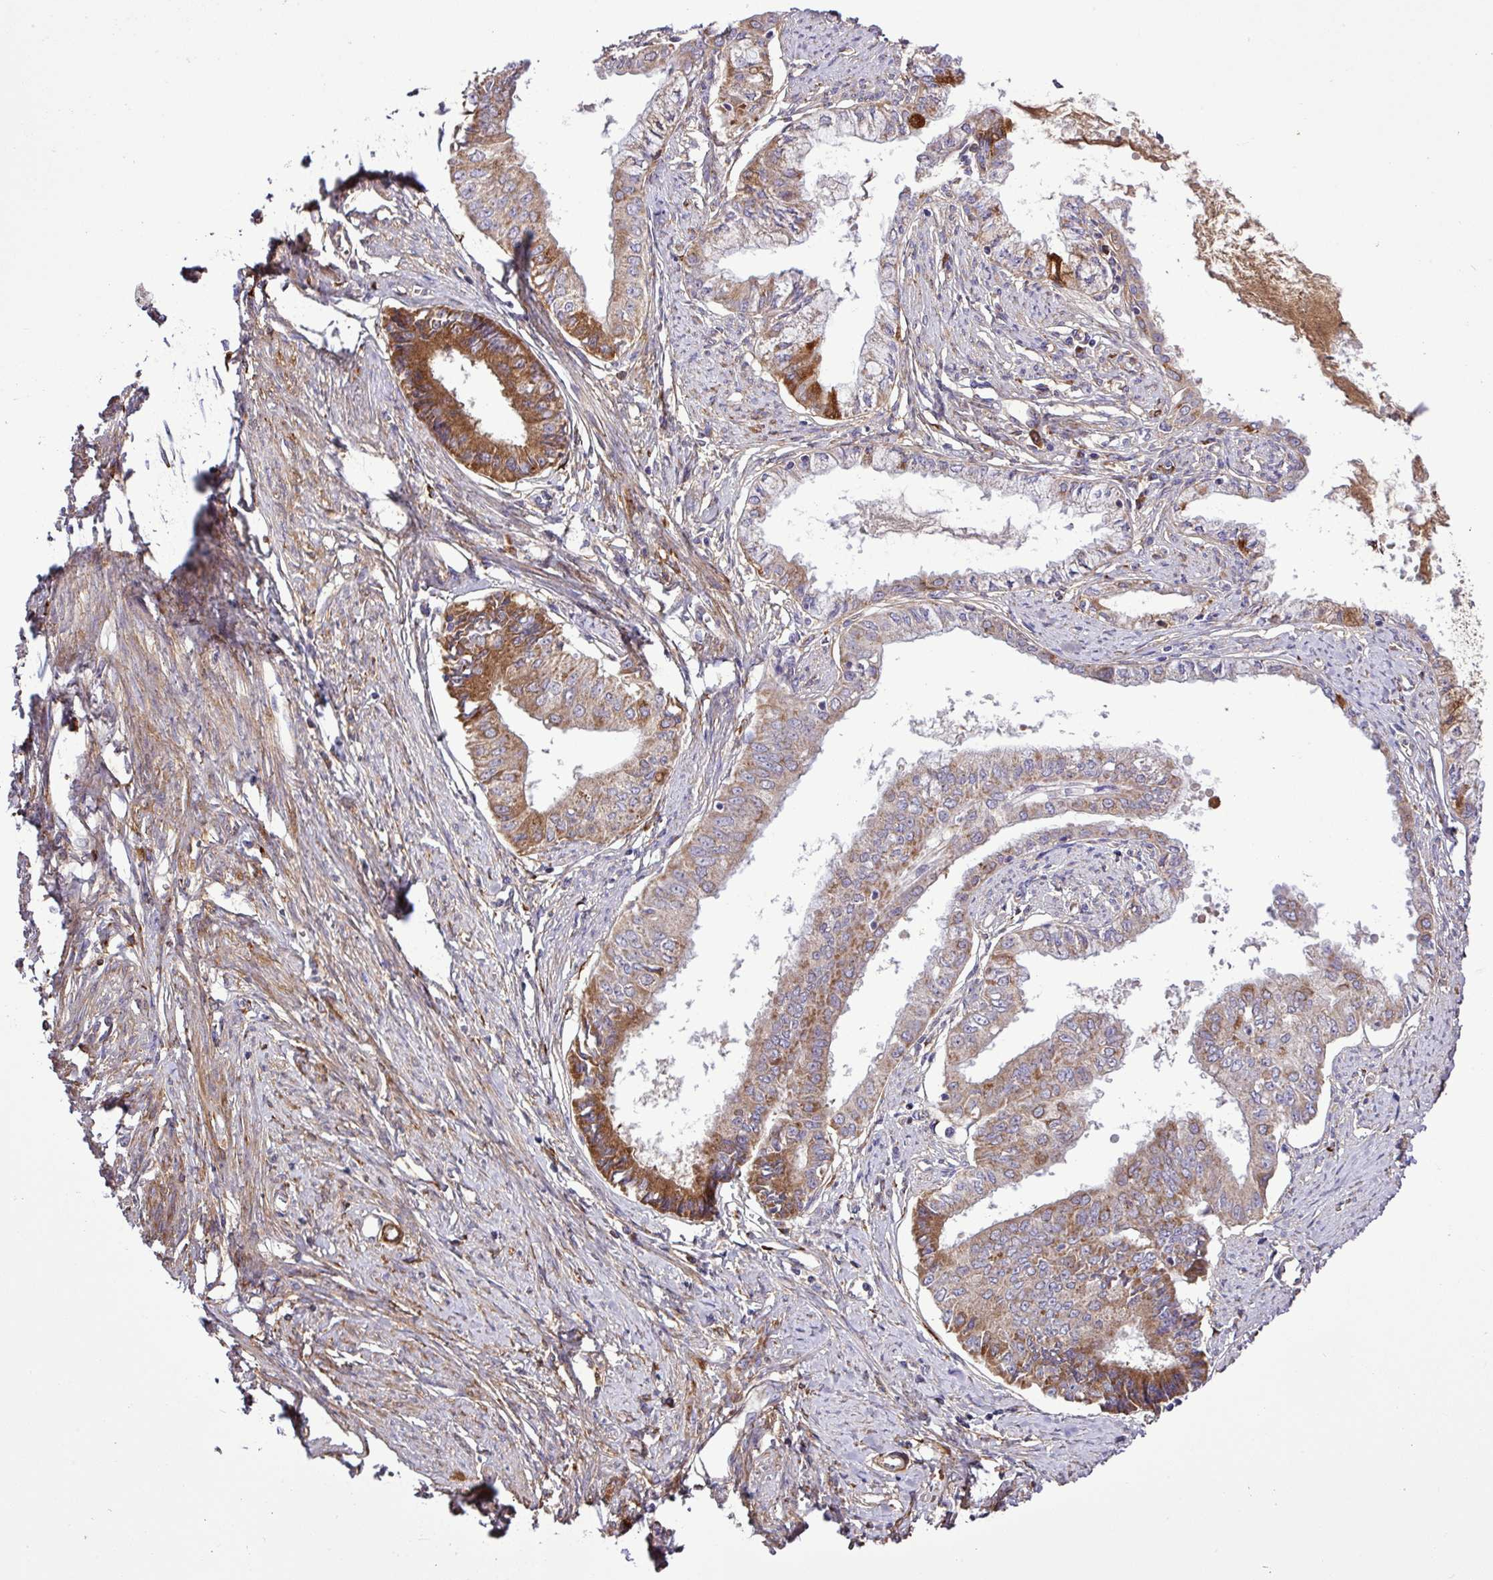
{"staining": {"intensity": "moderate", "quantity": "<25%", "location": "cytoplasmic/membranous"}, "tissue": "endometrial cancer", "cell_type": "Tumor cells", "image_type": "cancer", "snomed": [{"axis": "morphology", "description": "Adenocarcinoma, NOS"}, {"axis": "topography", "description": "Endometrium"}], "caption": "Human endometrial cancer (adenocarcinoma) stained with a brown dye displays moderate cytoplasmic/membranous positive positivity in about <25% of tumor cells.", "gene": "CWH43", "patient": {"sex": "female", "age": 76}}